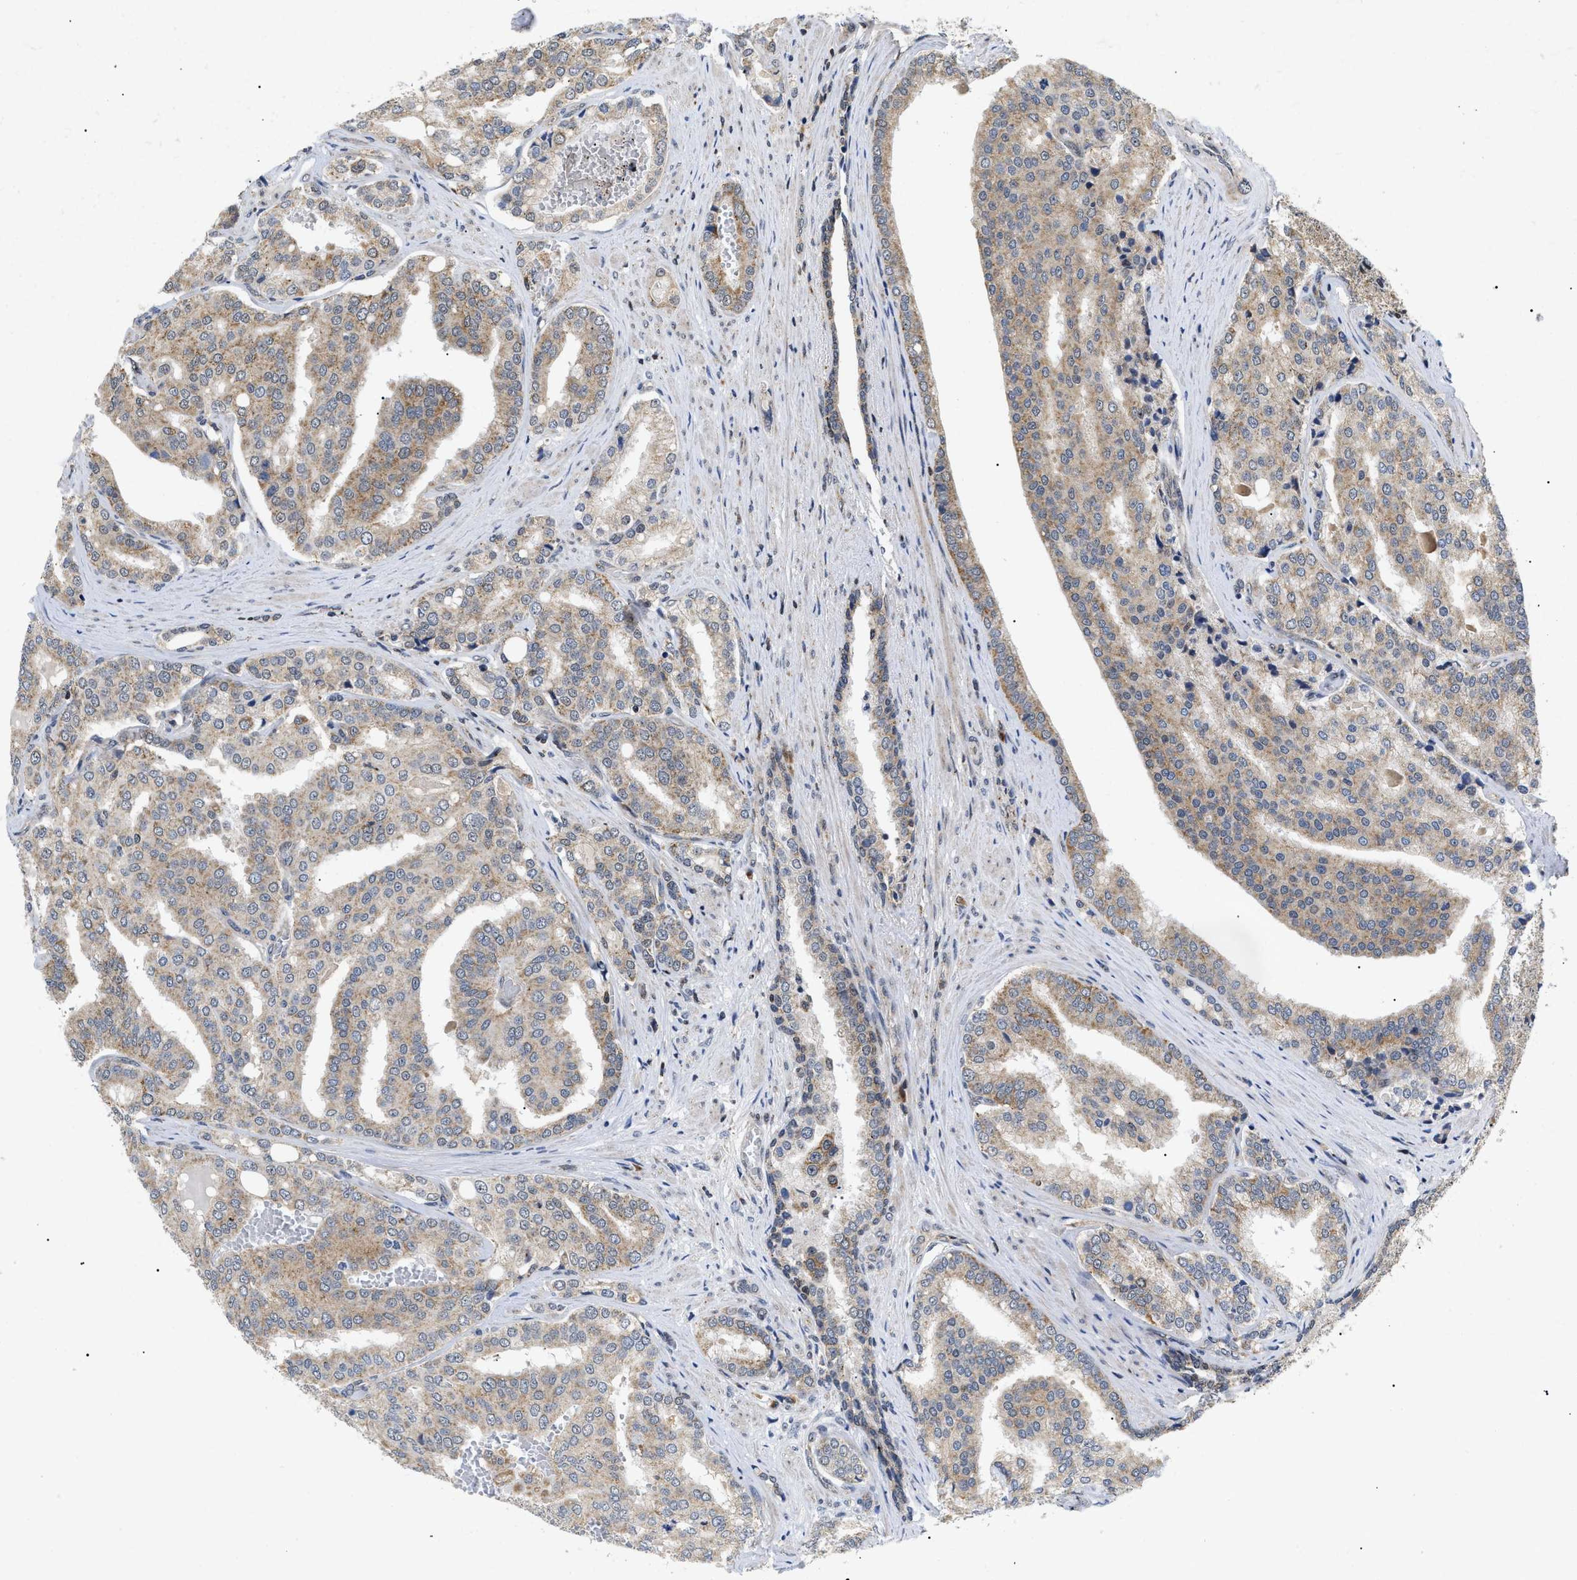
{"staining": {"intensity": "weak", "quantity": ">75%", "location": "cytoplasmic/membranous"}, "tissue": "prostate cancer", "cell_type": "Tumor cells", "image_type": "cancer", "snomed": [{"axis": "morphology", "description": "Adenocarcinoma, High grade"}, {"axis": "topography", "description": "Prostate"}], "caption": "High-power microscopy captured an immunohistochemistry (IHC) image of prostate high-grade adenocarcinoma, revealing weak cytoplasmic/membranous expression in about >75% of tumor cells. (brown staining indicates protein expression, while blue staining denotes nuclei).", "gene": "ZBTB11", "patient": {"sex": "male", "age": 50}}